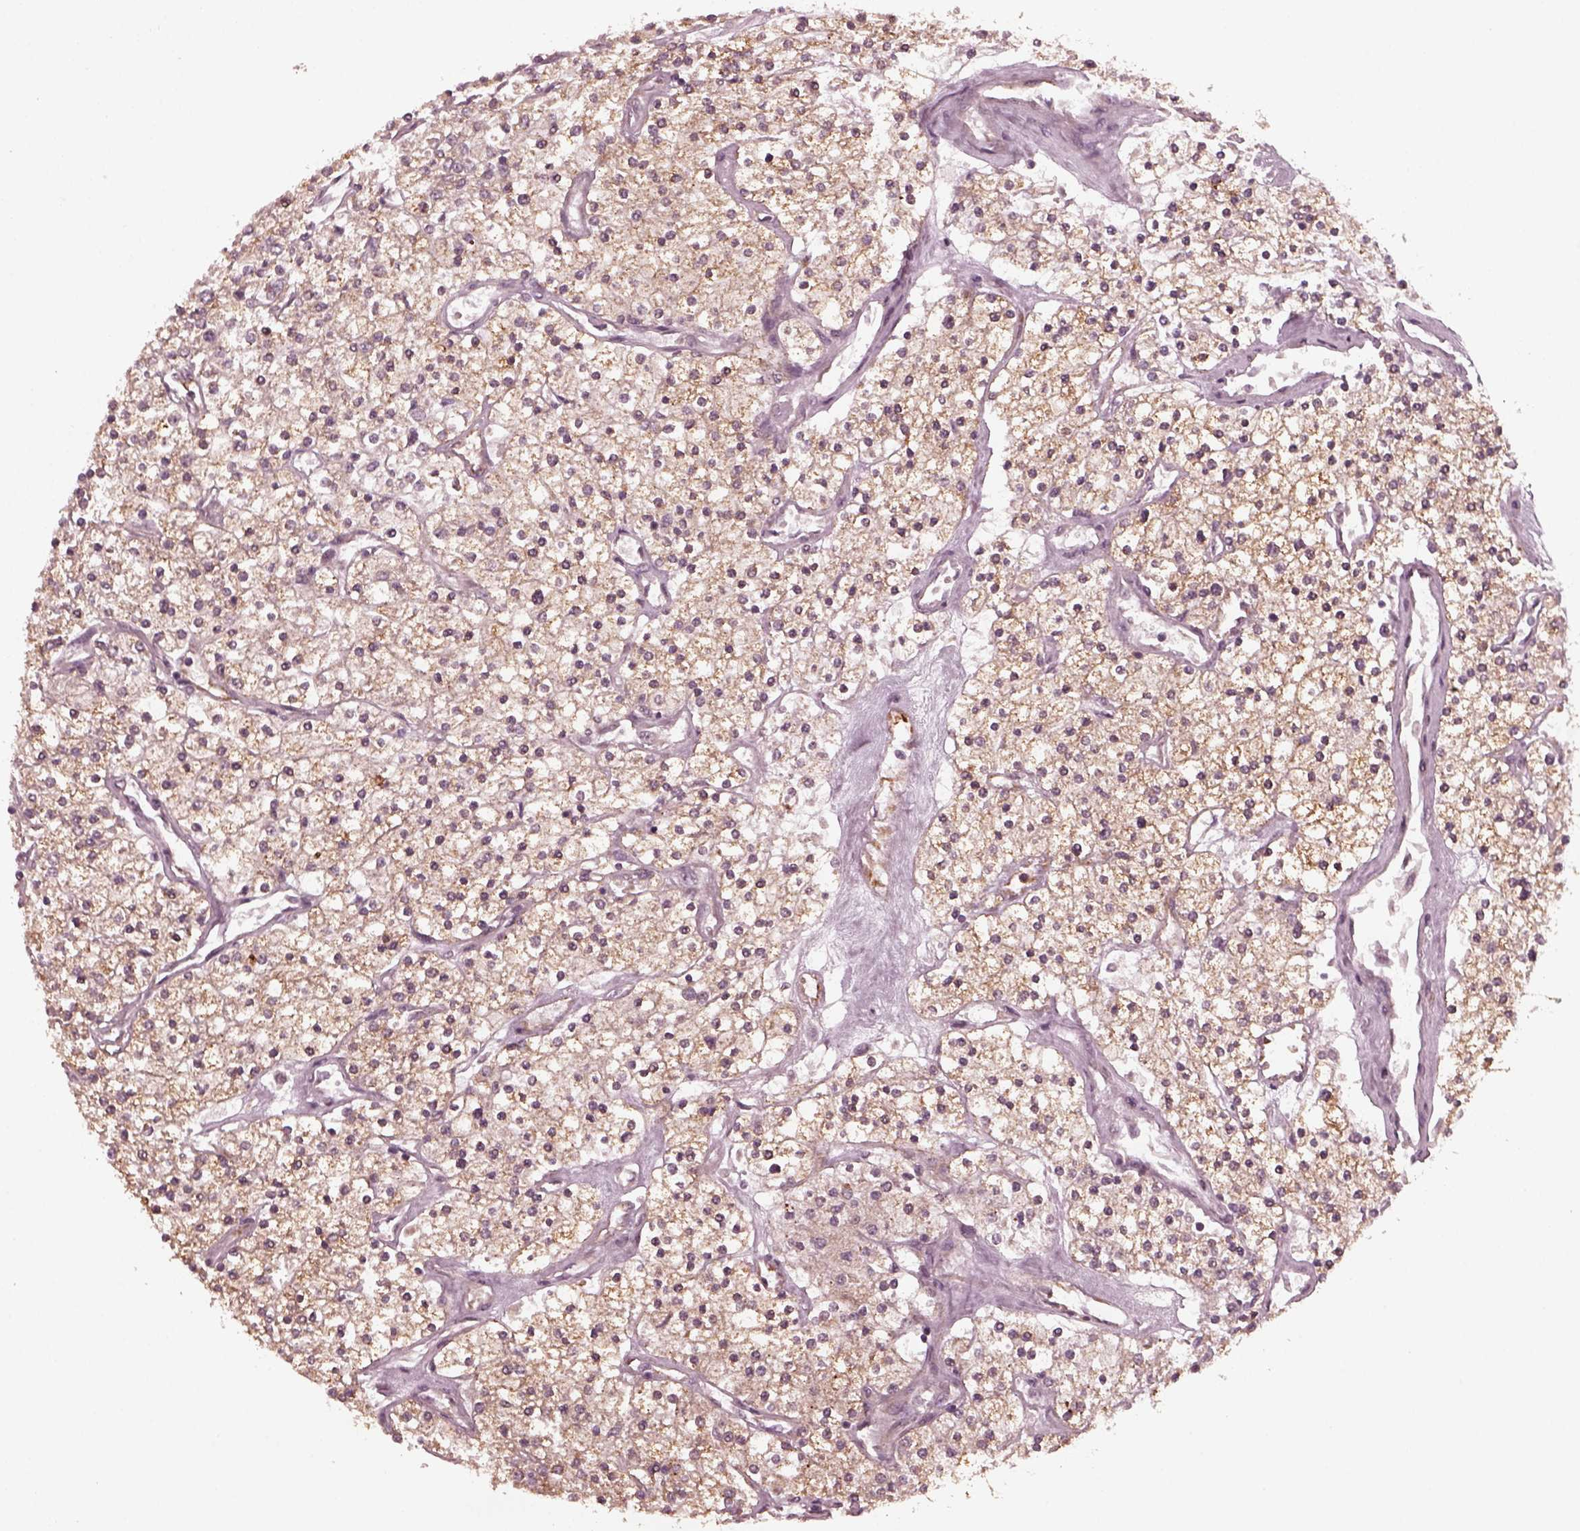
{"staining": {"intensity": "weak", "quantity": ">75%", "location": "cytoplasmic/membranous"}, "tissue": "renal cancer", "cell_type": "Tumor cells", "image_type": "cancer", "snomed": [{"axis": "morphology", "description": "Adenocarcinoma, NOS"}, {"axis": "topography", "description": "Kidney"}], "caption": "Weak cytoplasmic/membranous protein positivity is seen in approximately >75% of tumor cells in renal cancer.", "gene": "FAF2", "patient": {"sex": "male", "age": 80}}